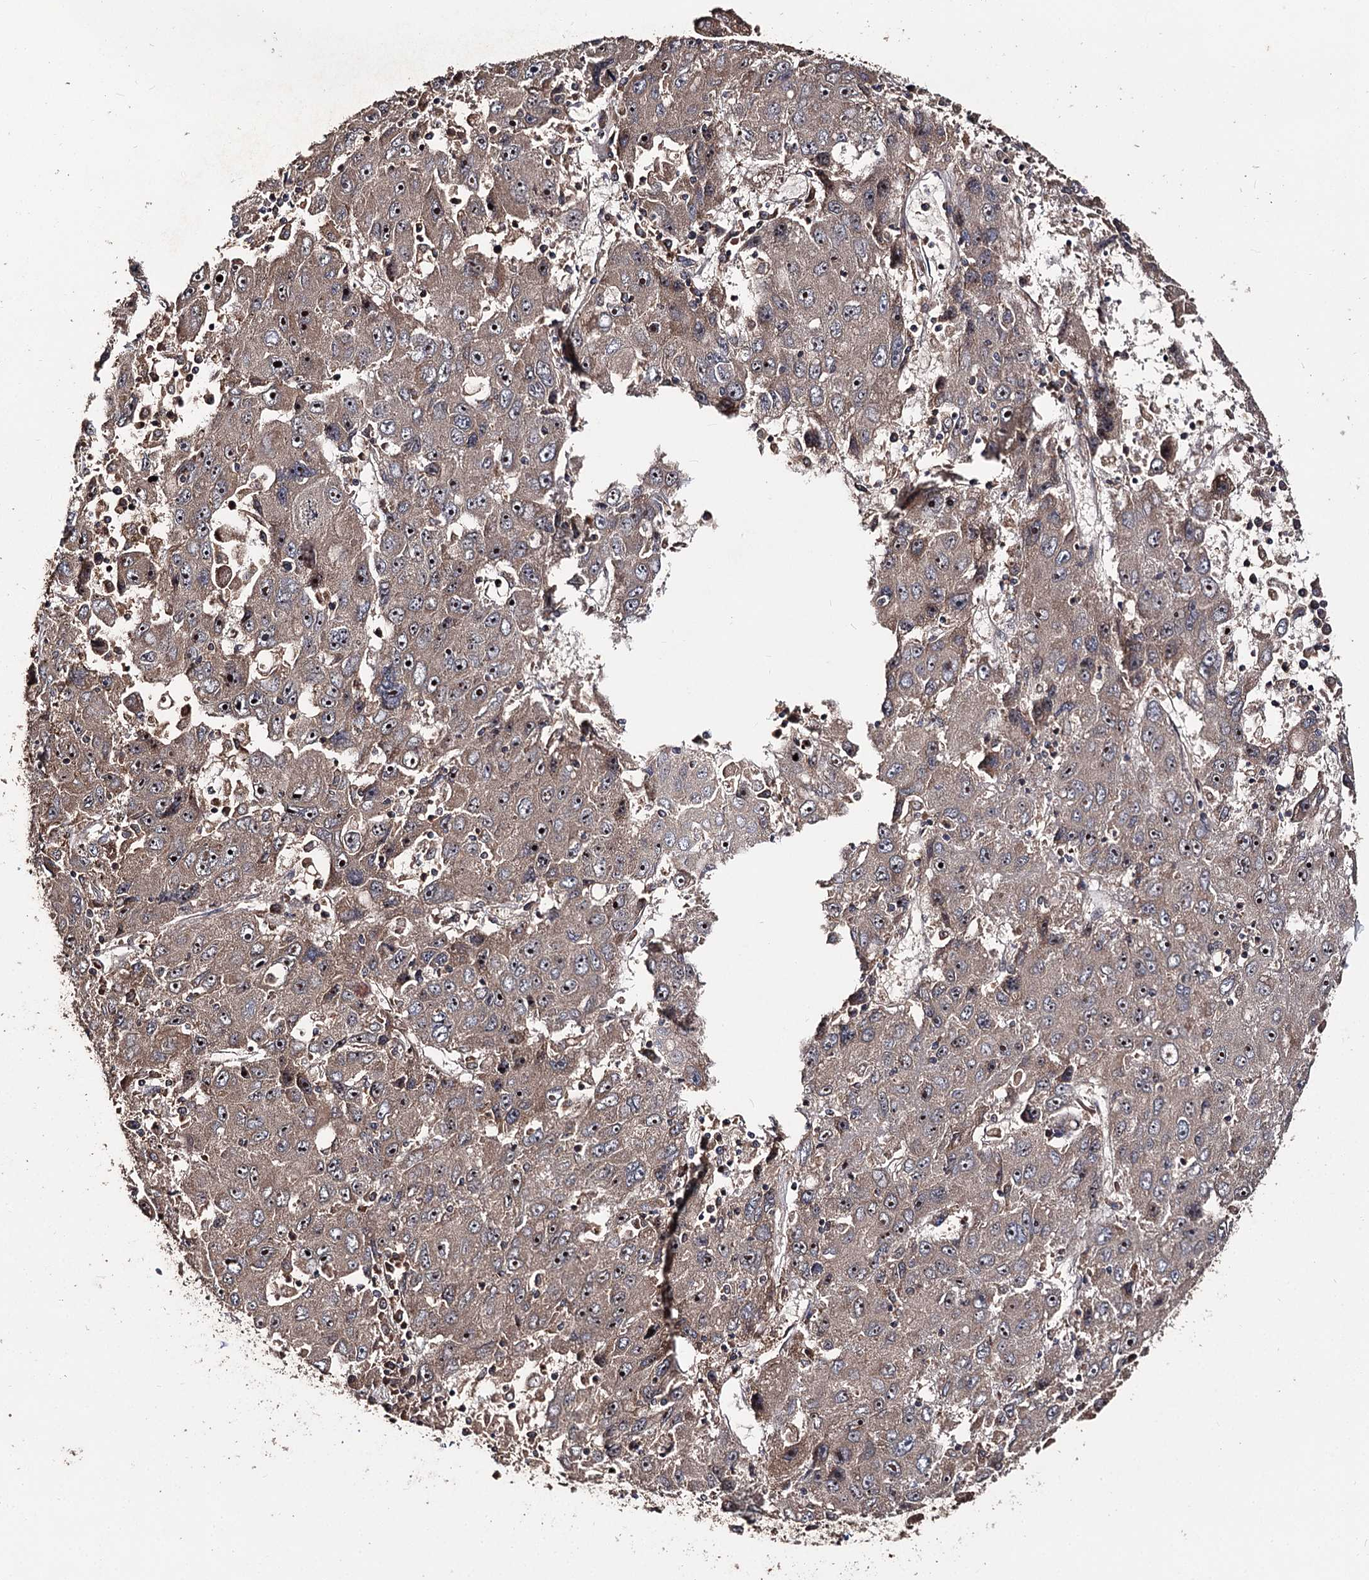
{"staining": {"intensity": "moderate", "quantity": ">75%", "location": "cytoplasmic/membranous,nuclear"}, "tissue": "liver cancer", "cell_type": "Tumor cells", "image_type": "cancer", "snomed": [{"axis": "morphology", "description": "Carcinoma, Hepatocellular, NOS"}, {"axis": "topography", "description": "Liver"}], "caption": "High-magnification brightfield microscopy of liver cancer stained with DAB (3,3'-diaminobenzidine) (brown) and counterstained with hematoxylin (blue). tumor cells exhibit moderate cytoplasmic/membranous and nuclear expression is appreciated in about>75% of cells.", "gene": "FAM53B", "patient": {"sex": "male", "age": 49}}